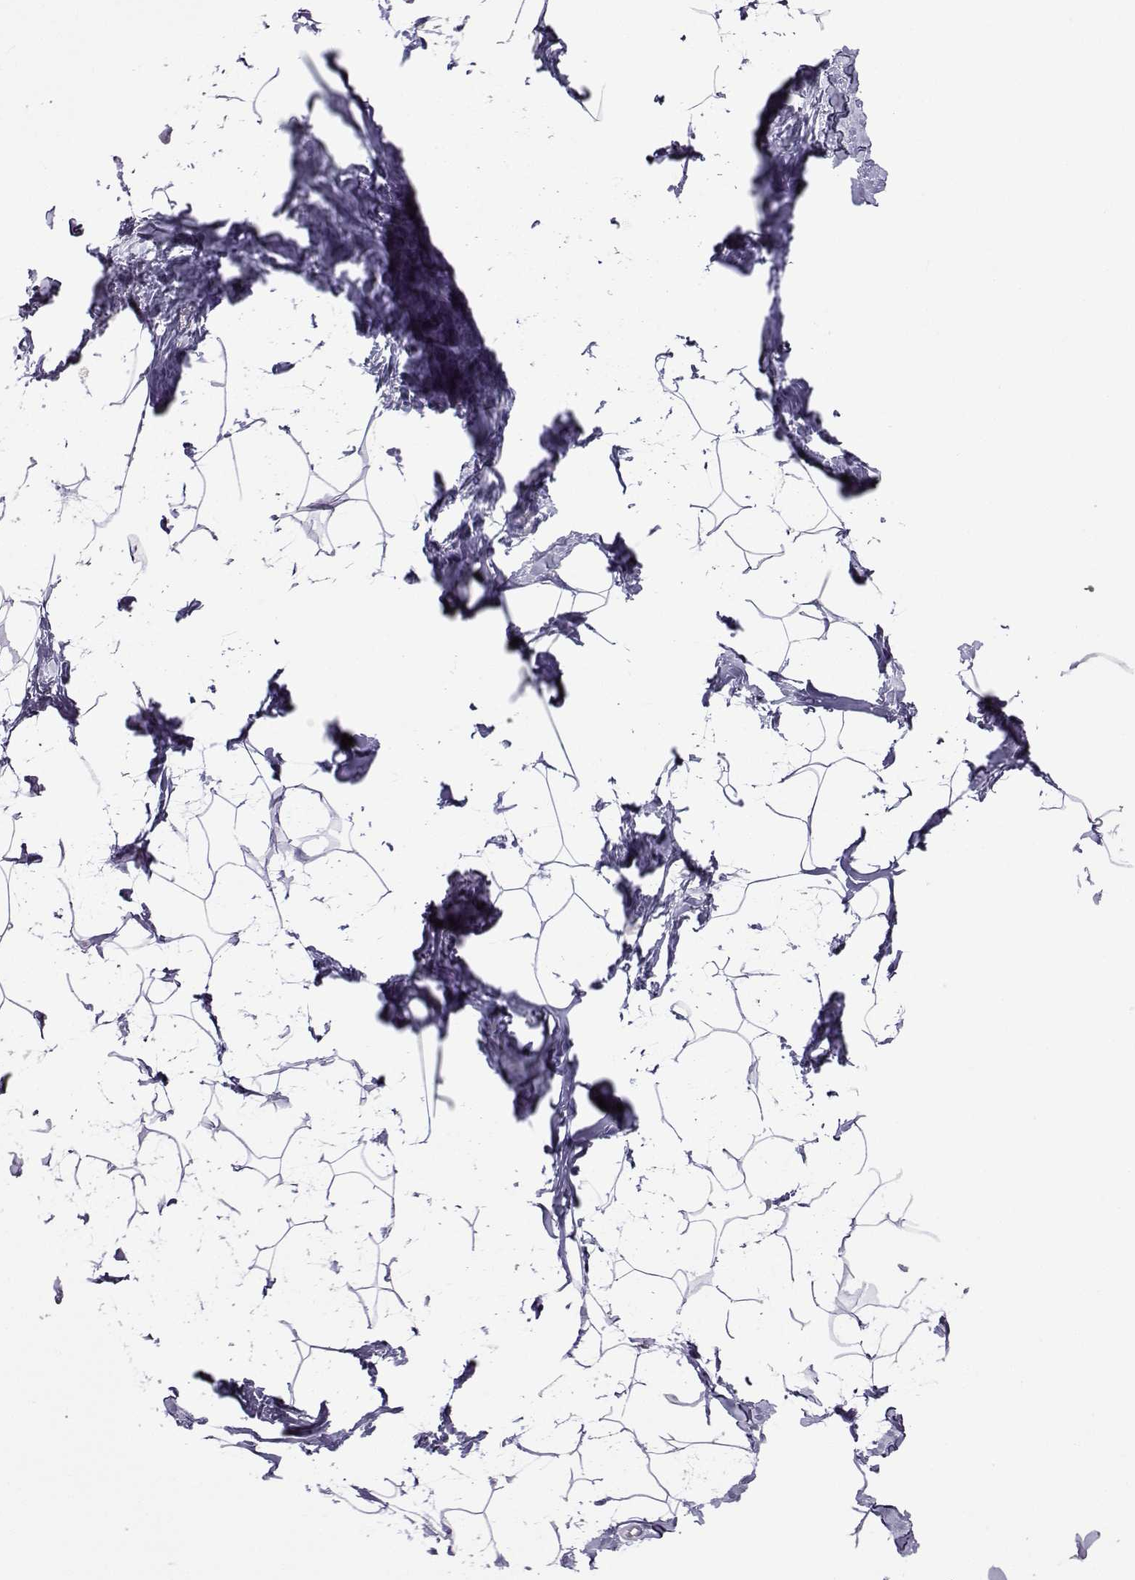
{"staining": {"intensity": "negative", "quantity": "none", "location": "none"}, "tissue": "breast", "cell_type": "Adipocytes", "image_type": "normal", "snomed": [{"axis": "morphology", "description": "Normal tissue, NOS"}, {"axis": "topography", "description": "Breast"}], "caption": "IHC histopathology image of normal breast: human breast stained with DAB (3,3'-diaminobenzidine) demonstrates no significant protein positivity in adipocytes. (DAB immunohistochemistry (IHC), high magnification).", "gene": "FBXO24", "patient": {"sex": "female", "age": 32}}